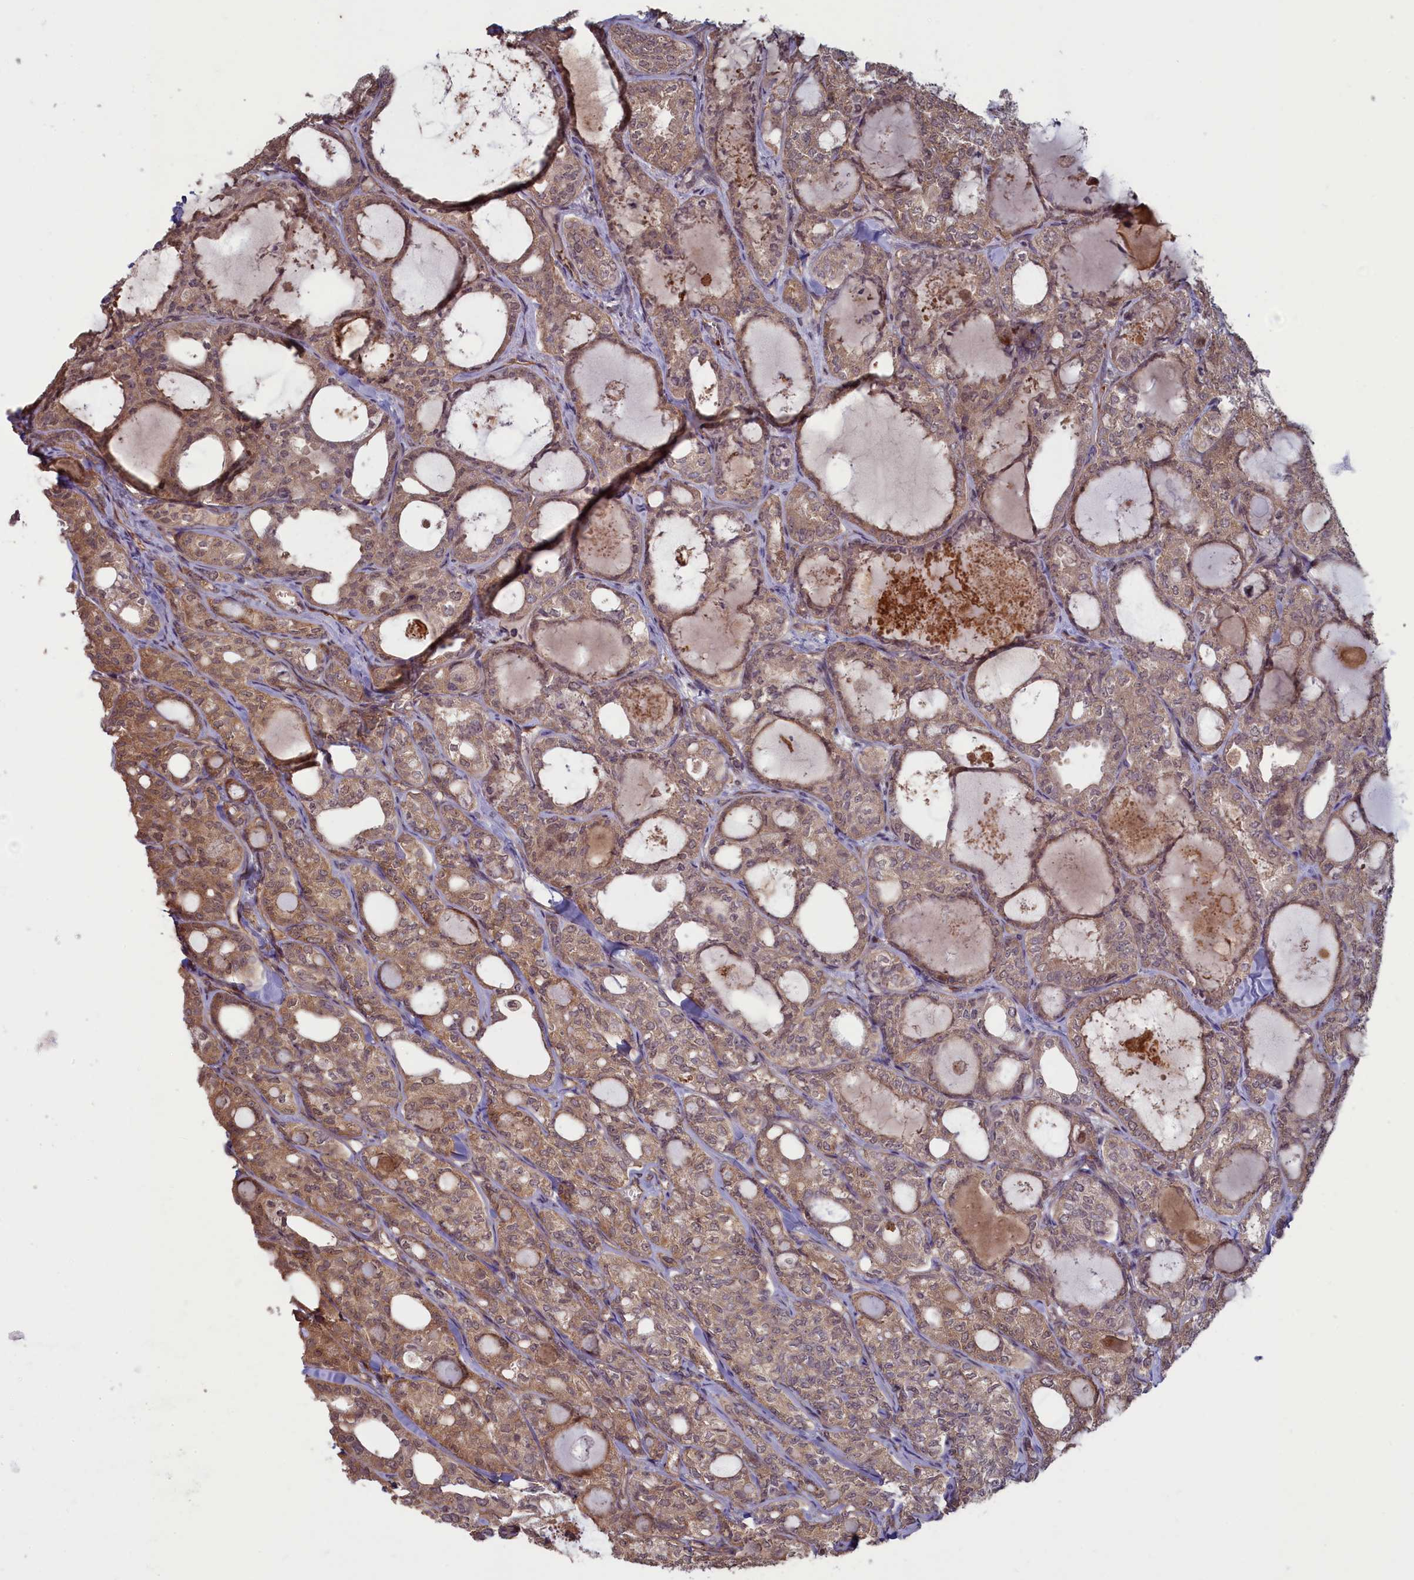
{"staining": {"intensity": "weak", "quantity": ">75%", "location": "cytoplasmic/membranous,nuclear"}, "tissue": "thyroid cancer", "cell_type": "Tumor cells", "image_type": "cancer", "snomed": [{"axis": "morphology", "description": "Follicular adenoma carcinoma, NOS"}, {"axis": "topography", "description": "Thyroid gland"}], "caption": "This histopathology image exhibits IHC staining of thyroid cancer, with low weak cytoplasmic/membranous and nuclear staining in about >75% of tumor cells.", "gene": "CIAO2B", "patient": {"sex": "male", "age": 75}}